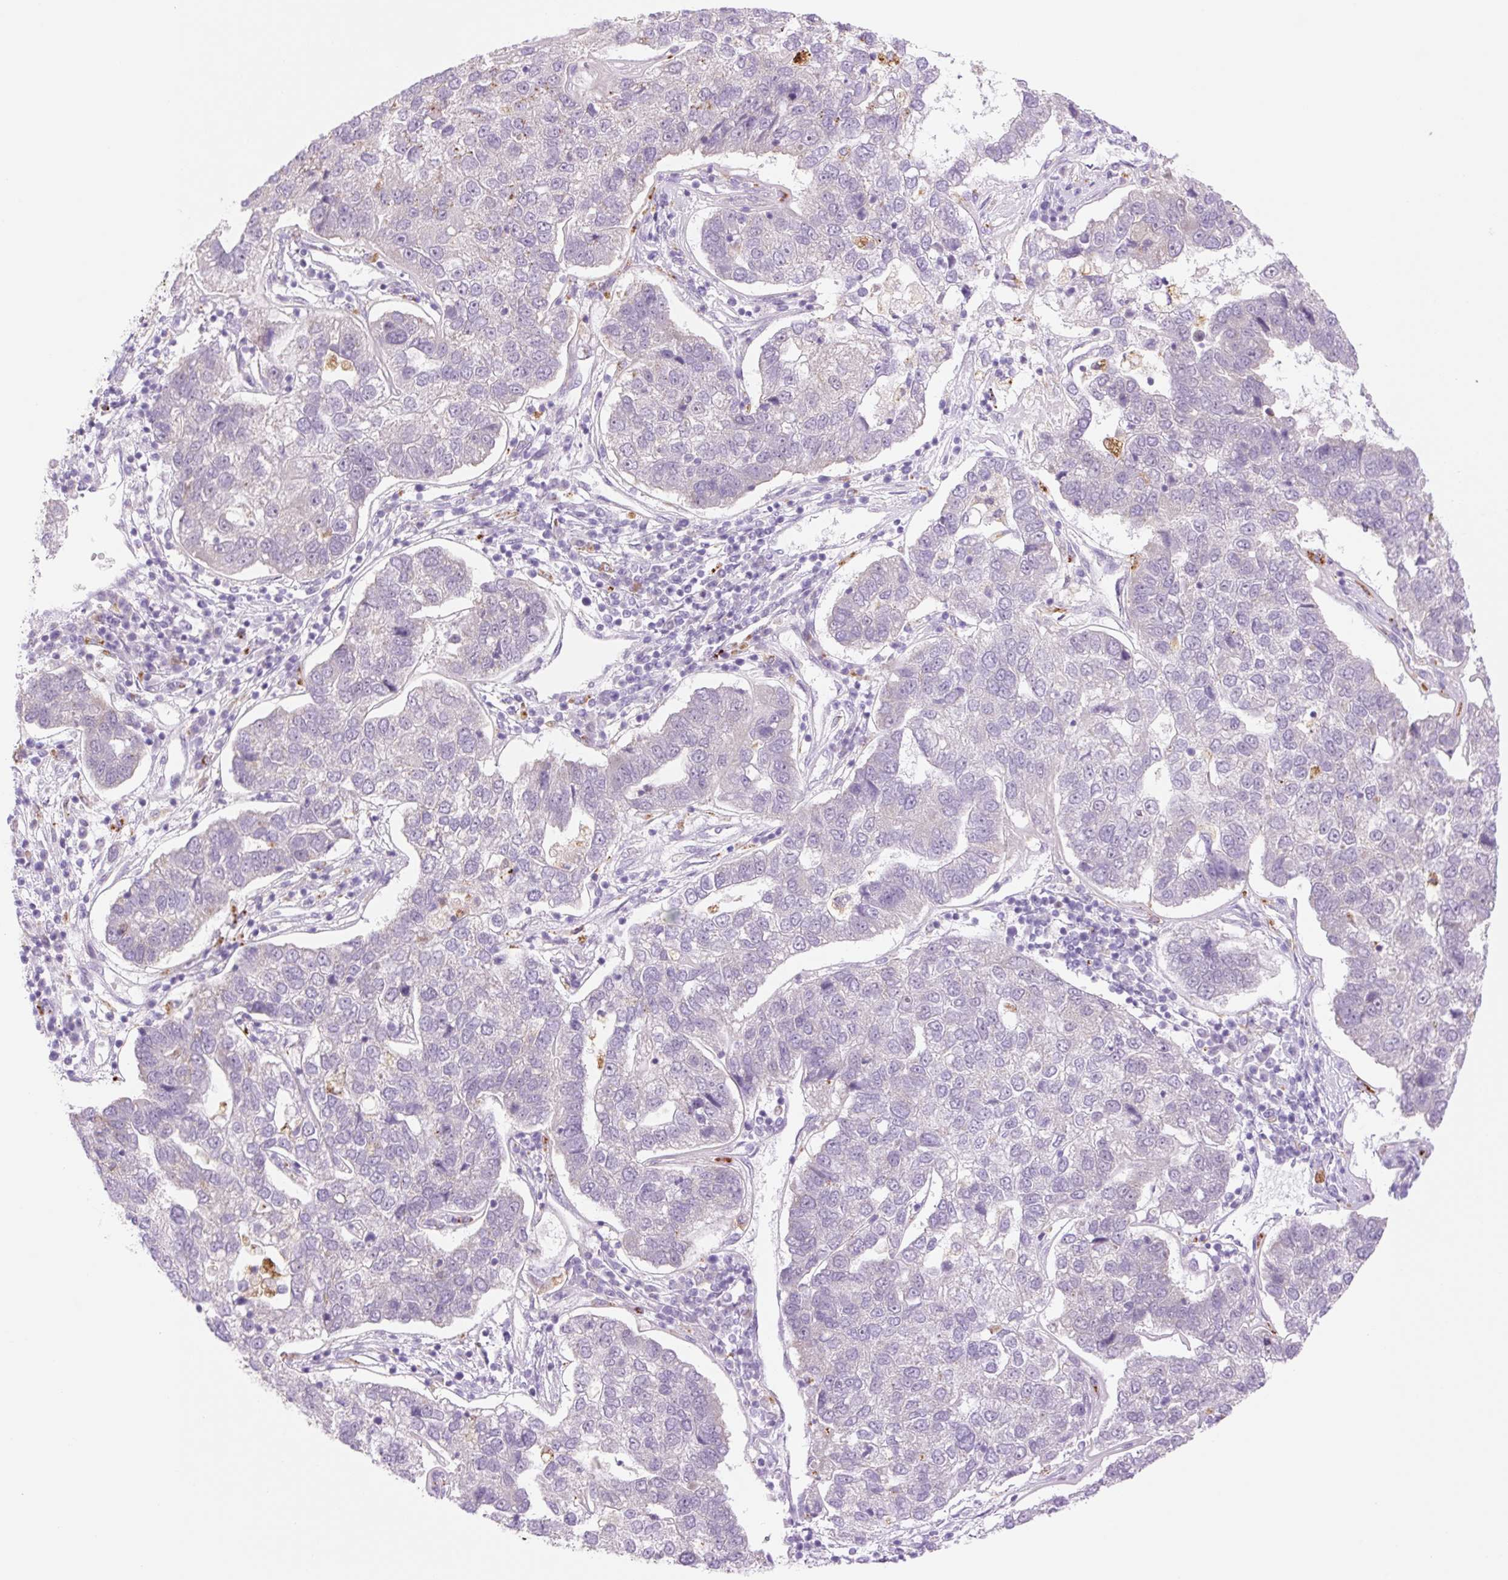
{"staining": {"intensity": "negative", "quantity": "none", "location": "none"}, "tissue": "pancreatic cancer", "cell_type": "Tumor cells", "image_type": "cancer", "snomed": [{"axis": "morphology", "description": "Adenocarcinoma, NOS"}, {"axis": "topography", "description": "Pancreas"}], "caption": "This is an immunohistochemistry (IHC) photomicrograph of human pancreatic adenocarcinoma. There is no staining in tumor cells.", "gene": "SPRYD4", "patient": {"sex": "female", "age": 61}}